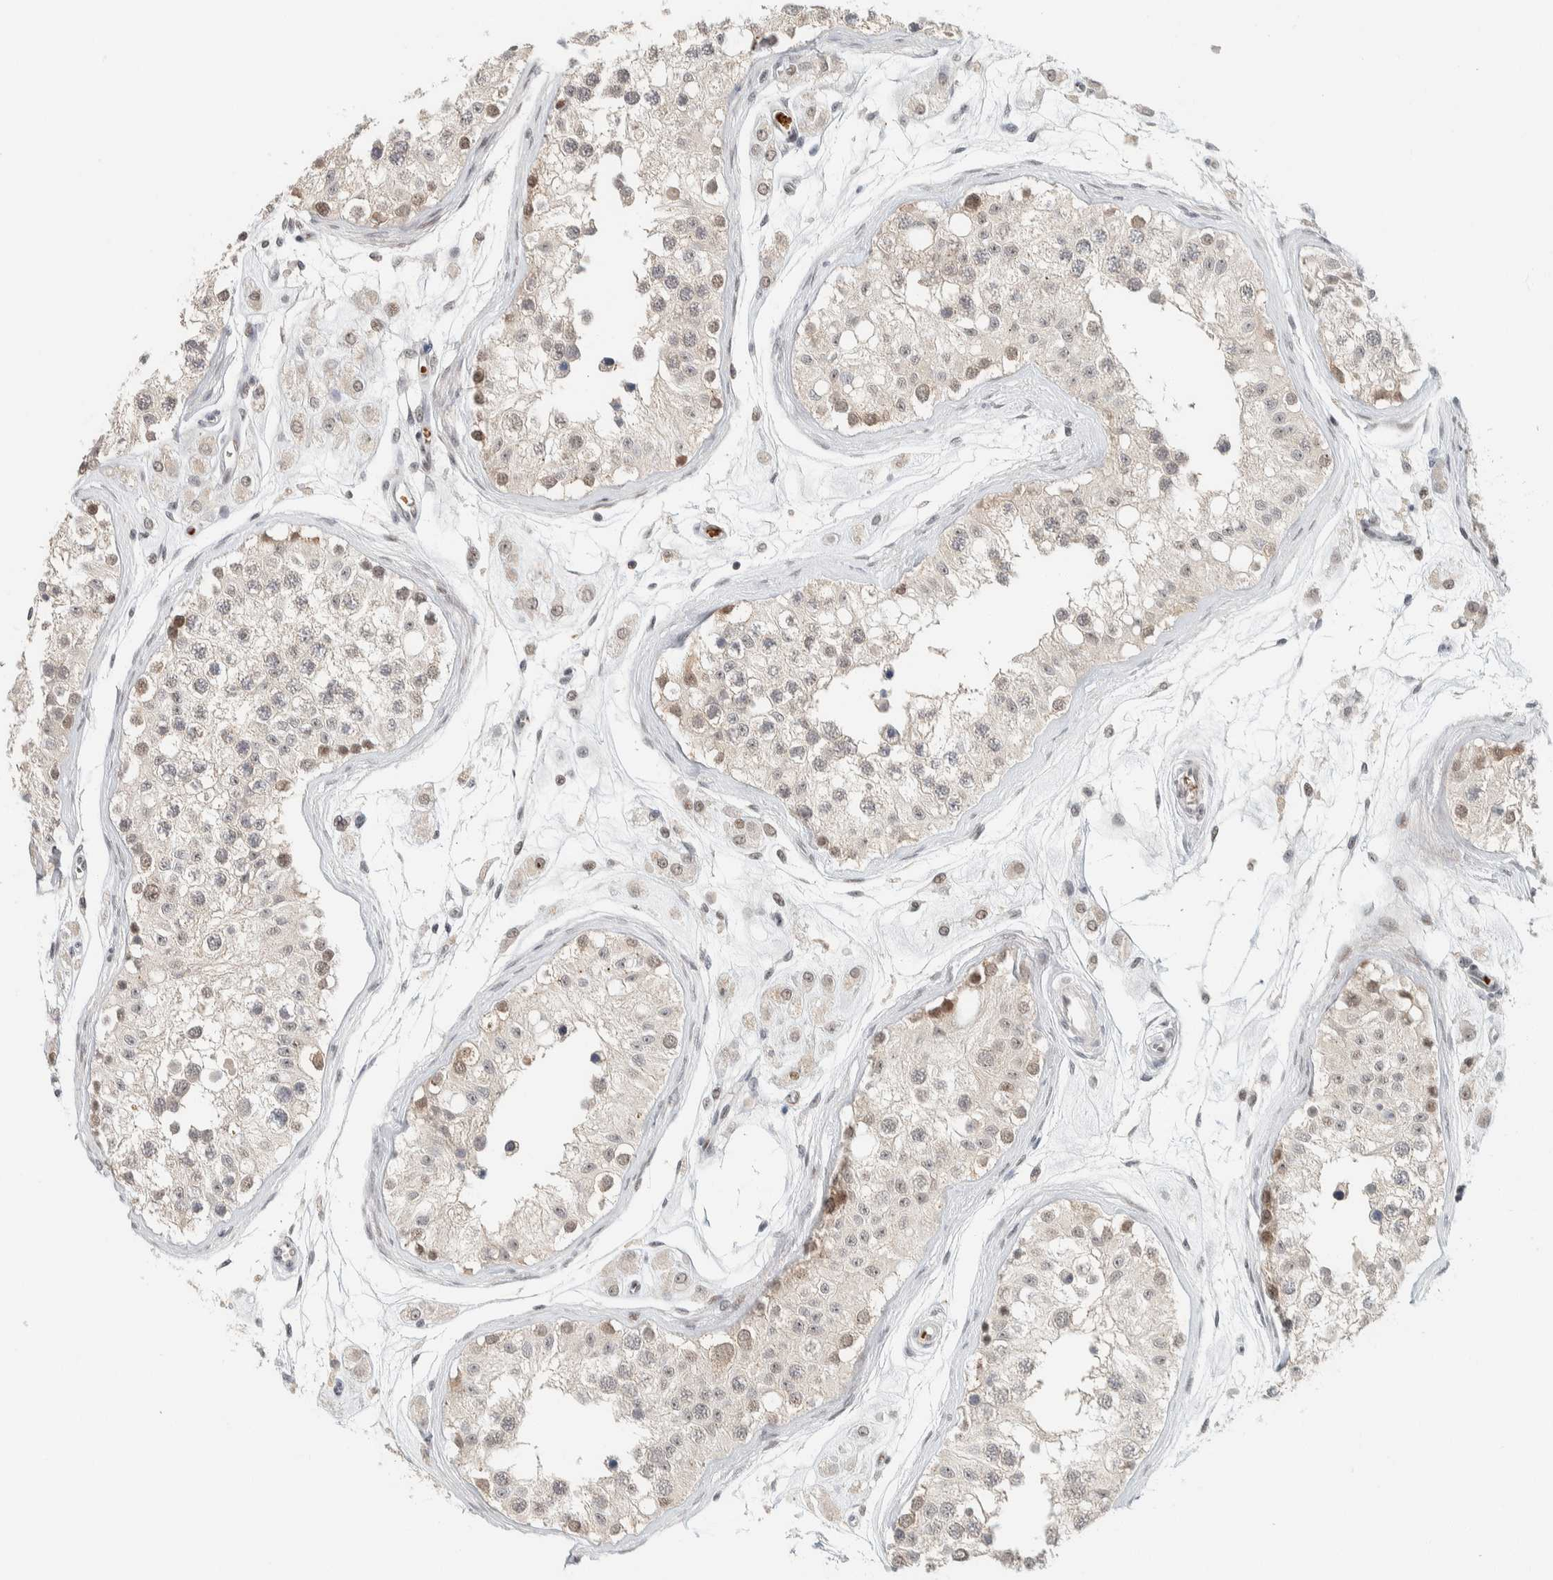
{"staining": {"intensity": "moderate", "quantity": "<25%", "location": "nuclear"}, "tissue": "testis", "cell_type": "Cells in seminiferous ducts", "image_type": "normal", "snomed": [{"axis": "morphology", "description": "Normal tissue, NOS"}, {"axis": "morphology", "description": "Adenocarcinoma, metastatic, NOS"}, {"axis": "topography", "description": "Testis"}], "caption": "High-power microscopy captured an IHC histopathology image of unremarkable testis, revealing moderate nuclear expression in approximately <25% of cells in seminiferous ducts.", "gene": "ZBTB2", "patient": {"sex": "male", "age": 26}}